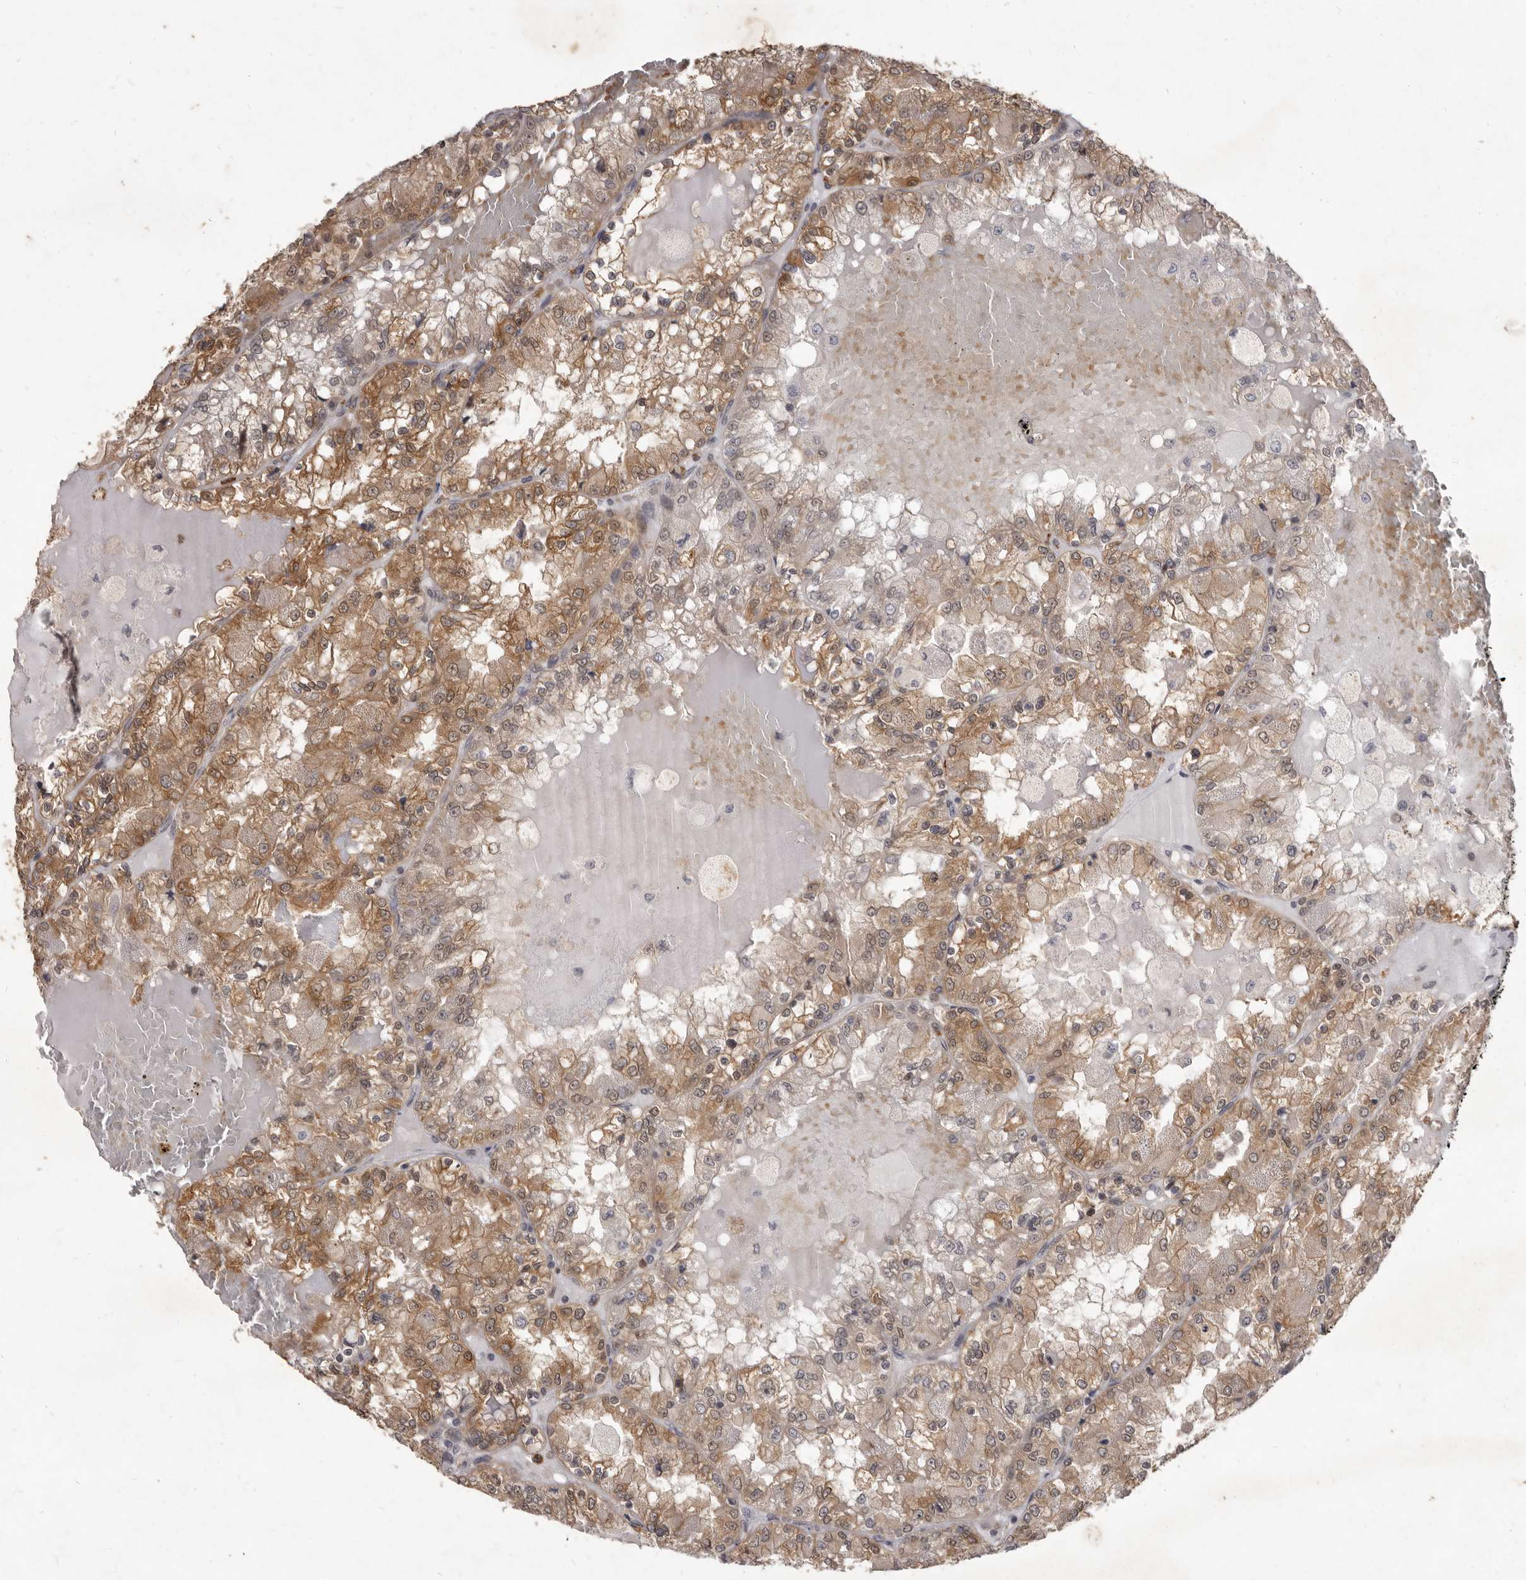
{"staining": {"intensity": "moderate", "quantity": ">75%", "location": "cytoplasmic/membranous"}, "tissue": "renal cancer", "cell_type": "Tumor cells", "image_type": "cancer", "snomed": [{"axis": "morphology", "description": "Adenocarcinoma, NOS"}, {"axis": "topography", "description": "Kidney"}], "caption": "Immunohistochemistry of renal cancer demonstrates medium levels of moderate cytoplasmic/membranous staining in approximately >75% of tumor cells.", "gene": "ACLY", "patient": {"sex": "female", "age": 56}}